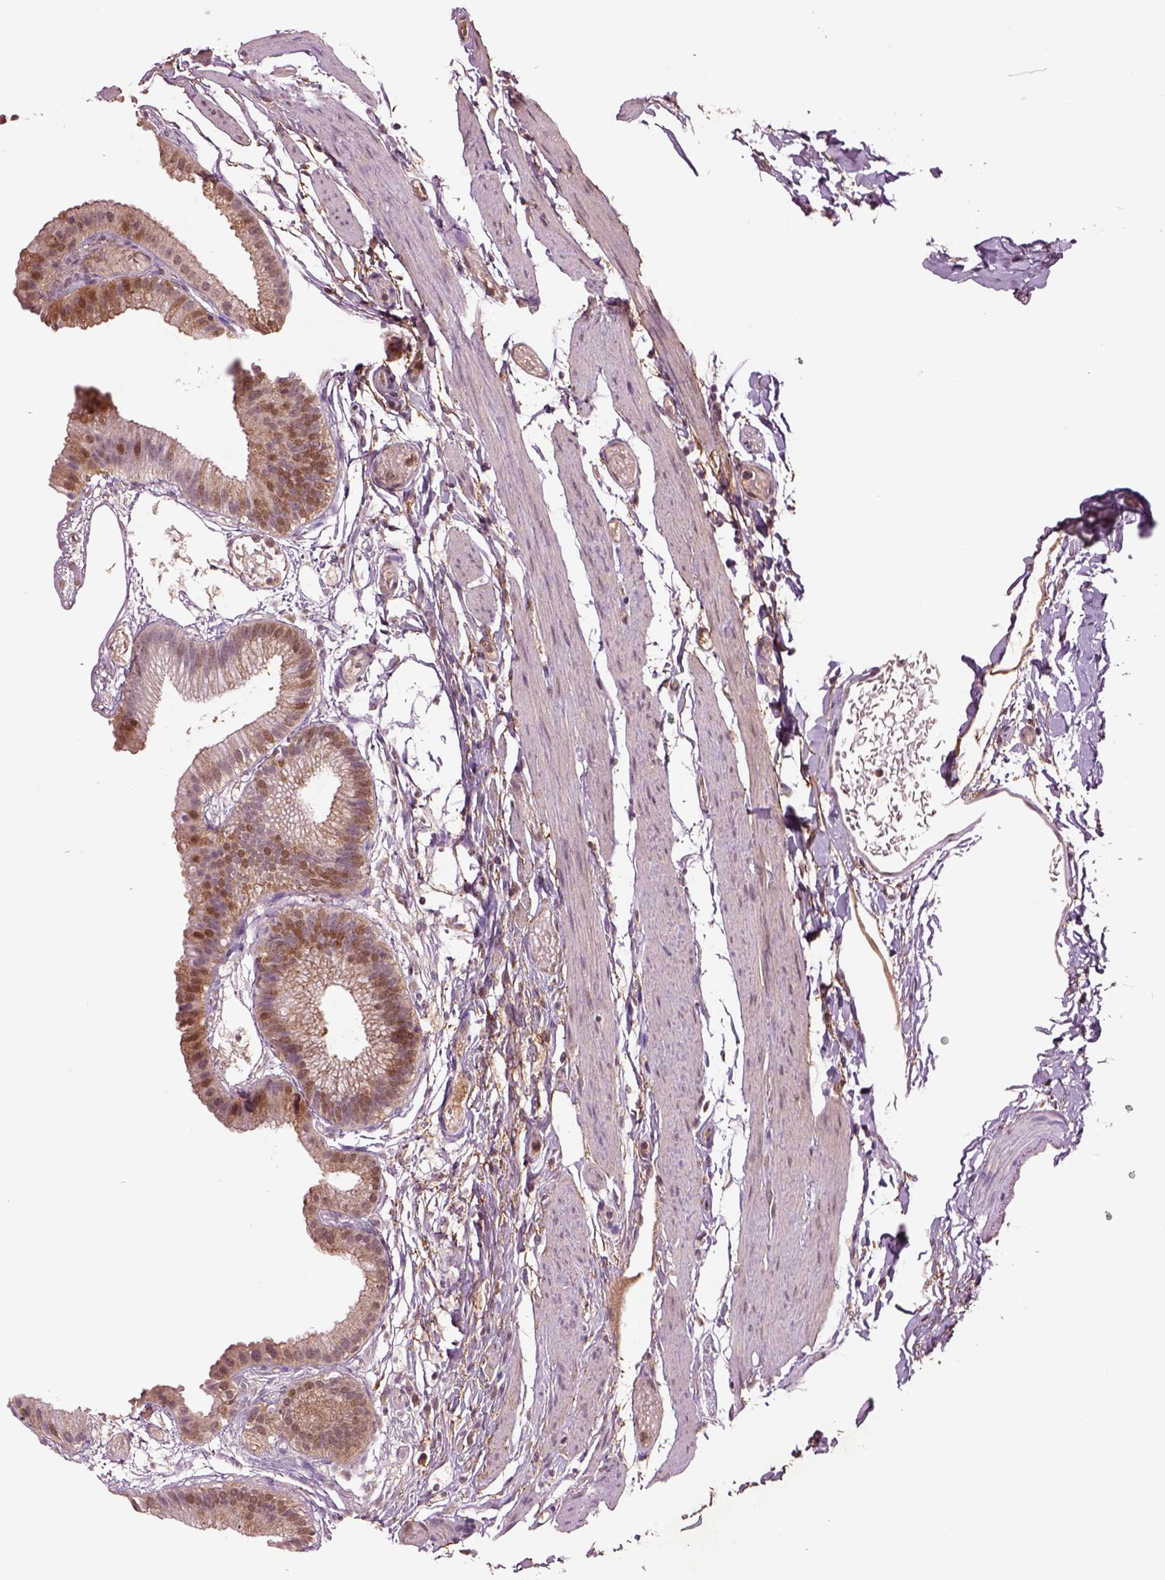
{"staining": {"intensity": "moderate", "quantity": ">75%", "location": "cytoplasmic/membranous,nuclear"}, "tissue": "gallbladder", "cell_type": "Glandular cells", "image_type": "normal", "snomed": [{"axis": "morphology", "description": "Normal tissue, NOS"}, {"axis": "topography", "description": "Gallbladder"}], "caption": "Immunohistochemistry (IHC) image of unremarkable human gallbladder stained for a protein (brown), which shows medium levels of moderate cytoplasmic/membranous,nuclear expression in about >75% of glandular cells.", "gene": "MDP1", "patient": {"sex": "female", "age": 45}}